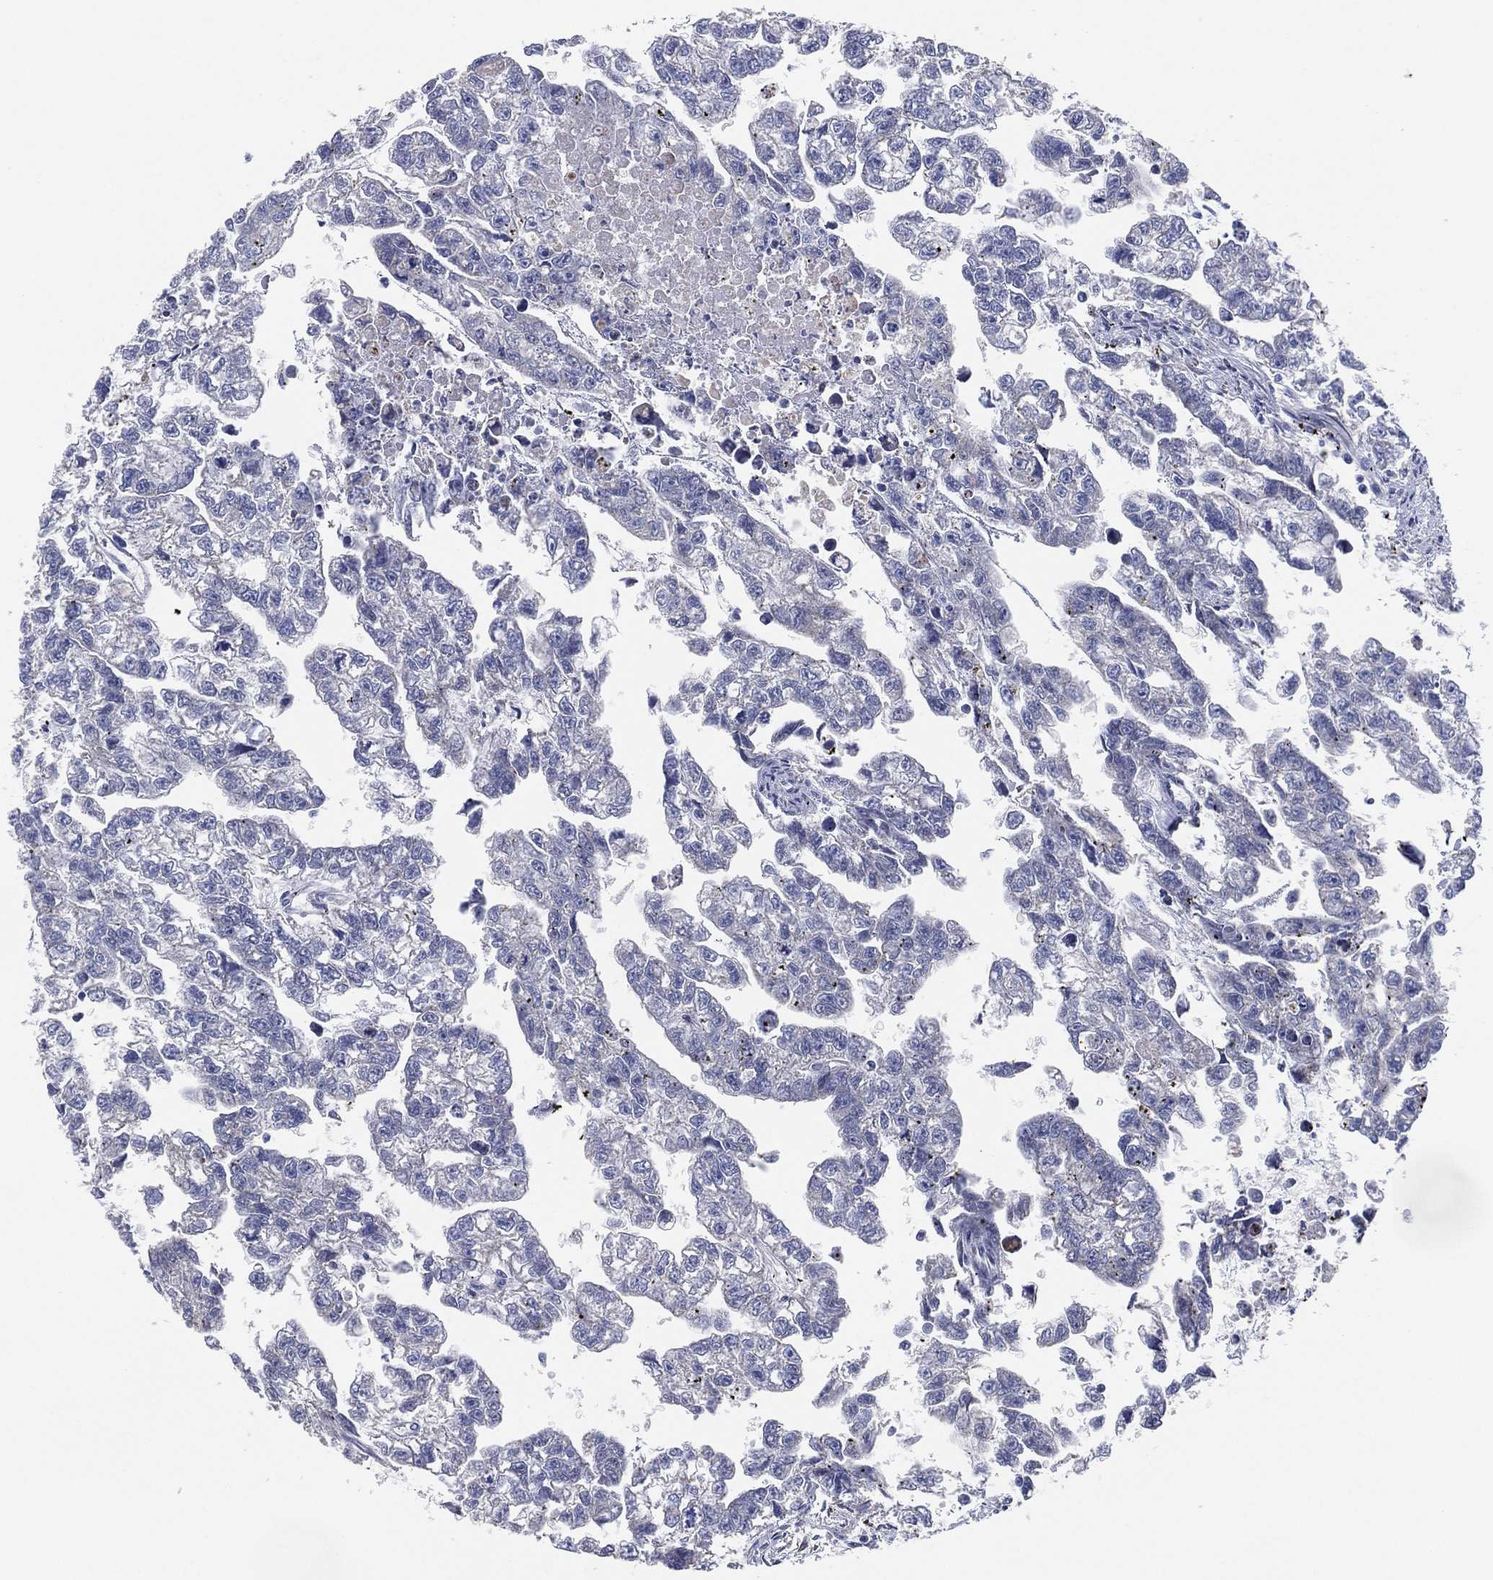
{"staining": {"intensity": "negative", "quantity": "none", "location": "none"}, "tissue": "testis cancer", "cell_type": "Tumor cells", "image_type": "cancer", "snomed": [{"axis": "morphology", "description": "Carcinoma, Embryonal, NOS"}, {"axis": "morphology", "description": "Teratoma, malignant, NOS"}, {"axis": "topography", "description": "Testis"}], "caption": "Embryonal carcinoma (testis) was stained to show a protein in brown. There is no significant positivity in tumor cells. Brightfield microscopy of immunohistochemistry stained with DAB (brown) and hematoxylin (blue), captured at high magnification.", "gene": "TMEM40", "patient": {"sex": "male", "age": 44}}